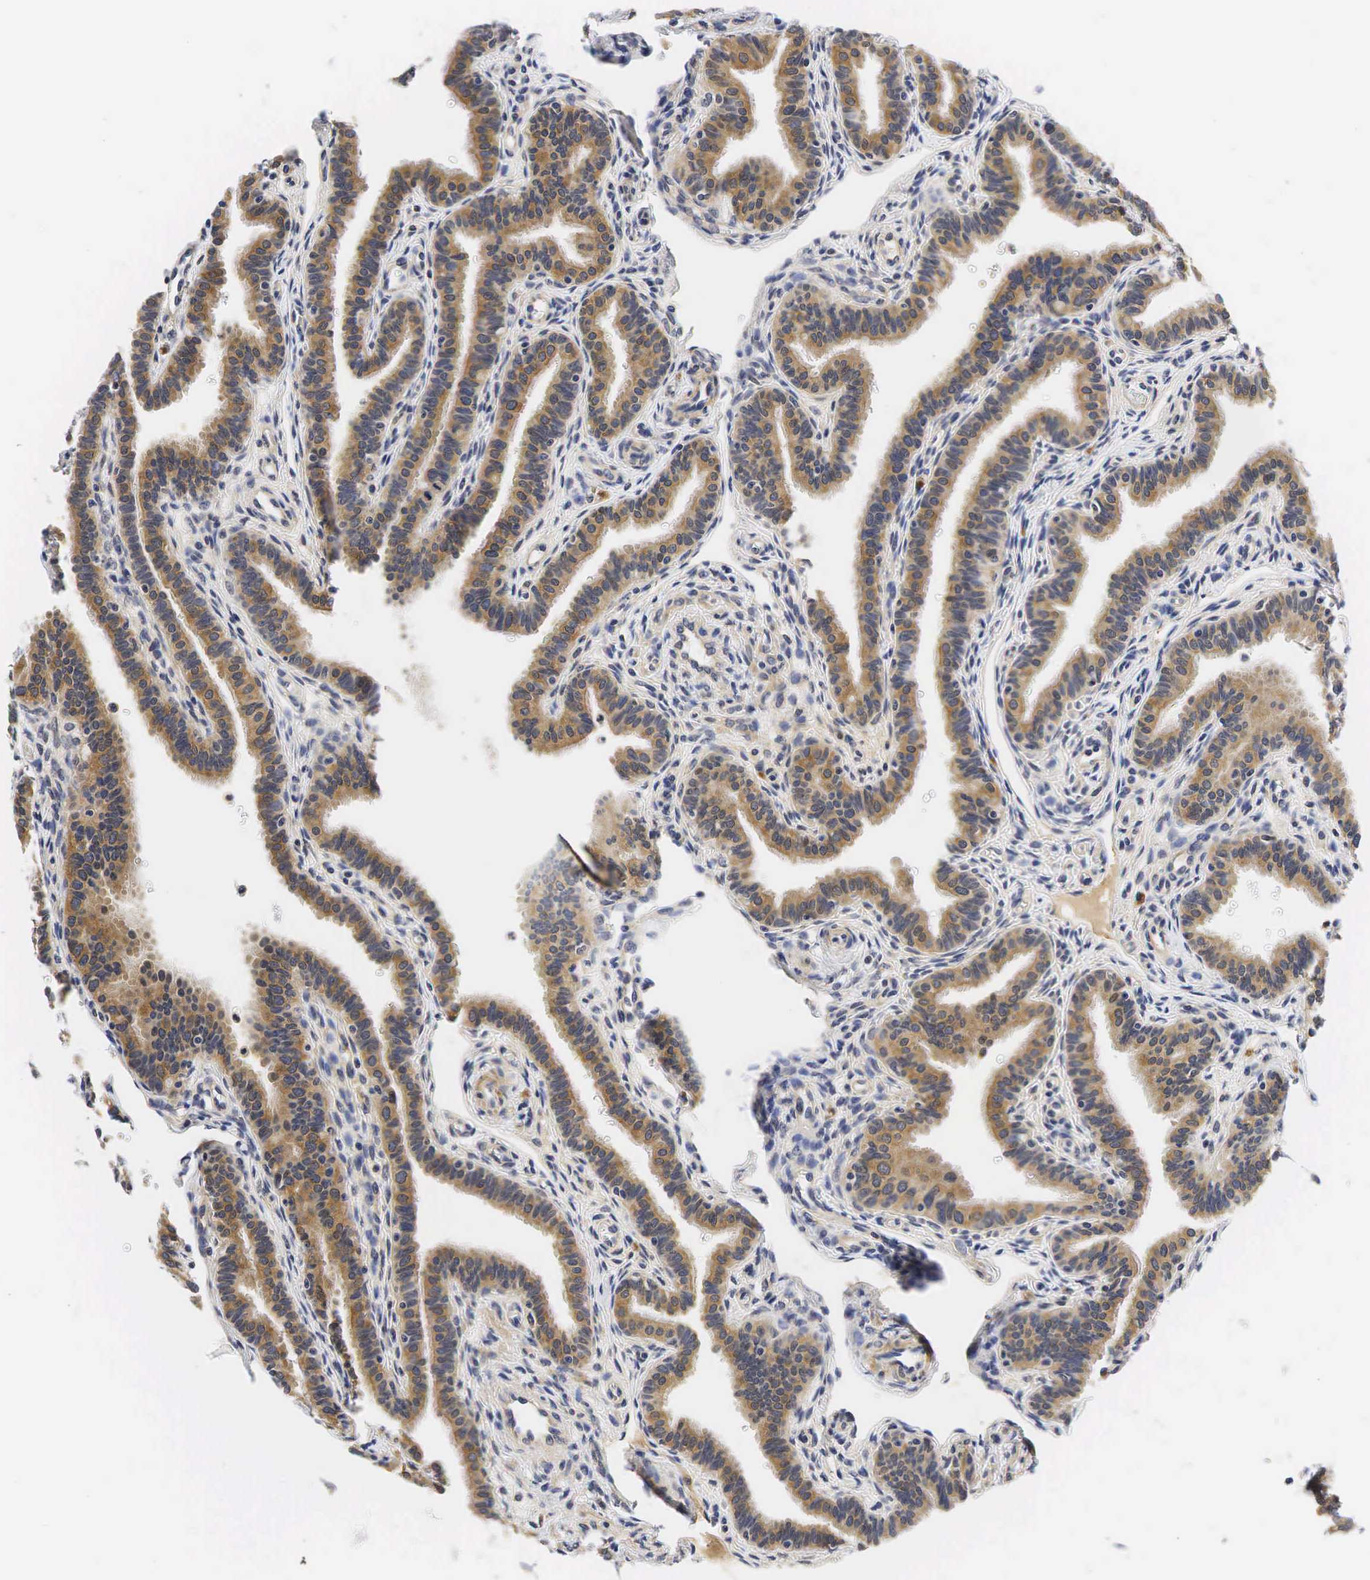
{"staining": {"intensity": "moderate", "quantity": ">75%", "location": "cytoplasmic/membranous"}, "tissue": "fallopian tube", "cell_type": "Glandular cells", "image_type": "normal", "snomed": [{"axis": "morphology", "description": "Normal tissue, NOS"}, {"axis": "topography", "description": "Fallopian tube"}], "caption": "This is an image of immunohistochemistry (IHC) staining of normal fallopian tube, which shows moderate positivity in the cytoplasmic/membranous of glandular cells.", "gene": "CCND1", "patient": {"sex": "female", "age": 32}}